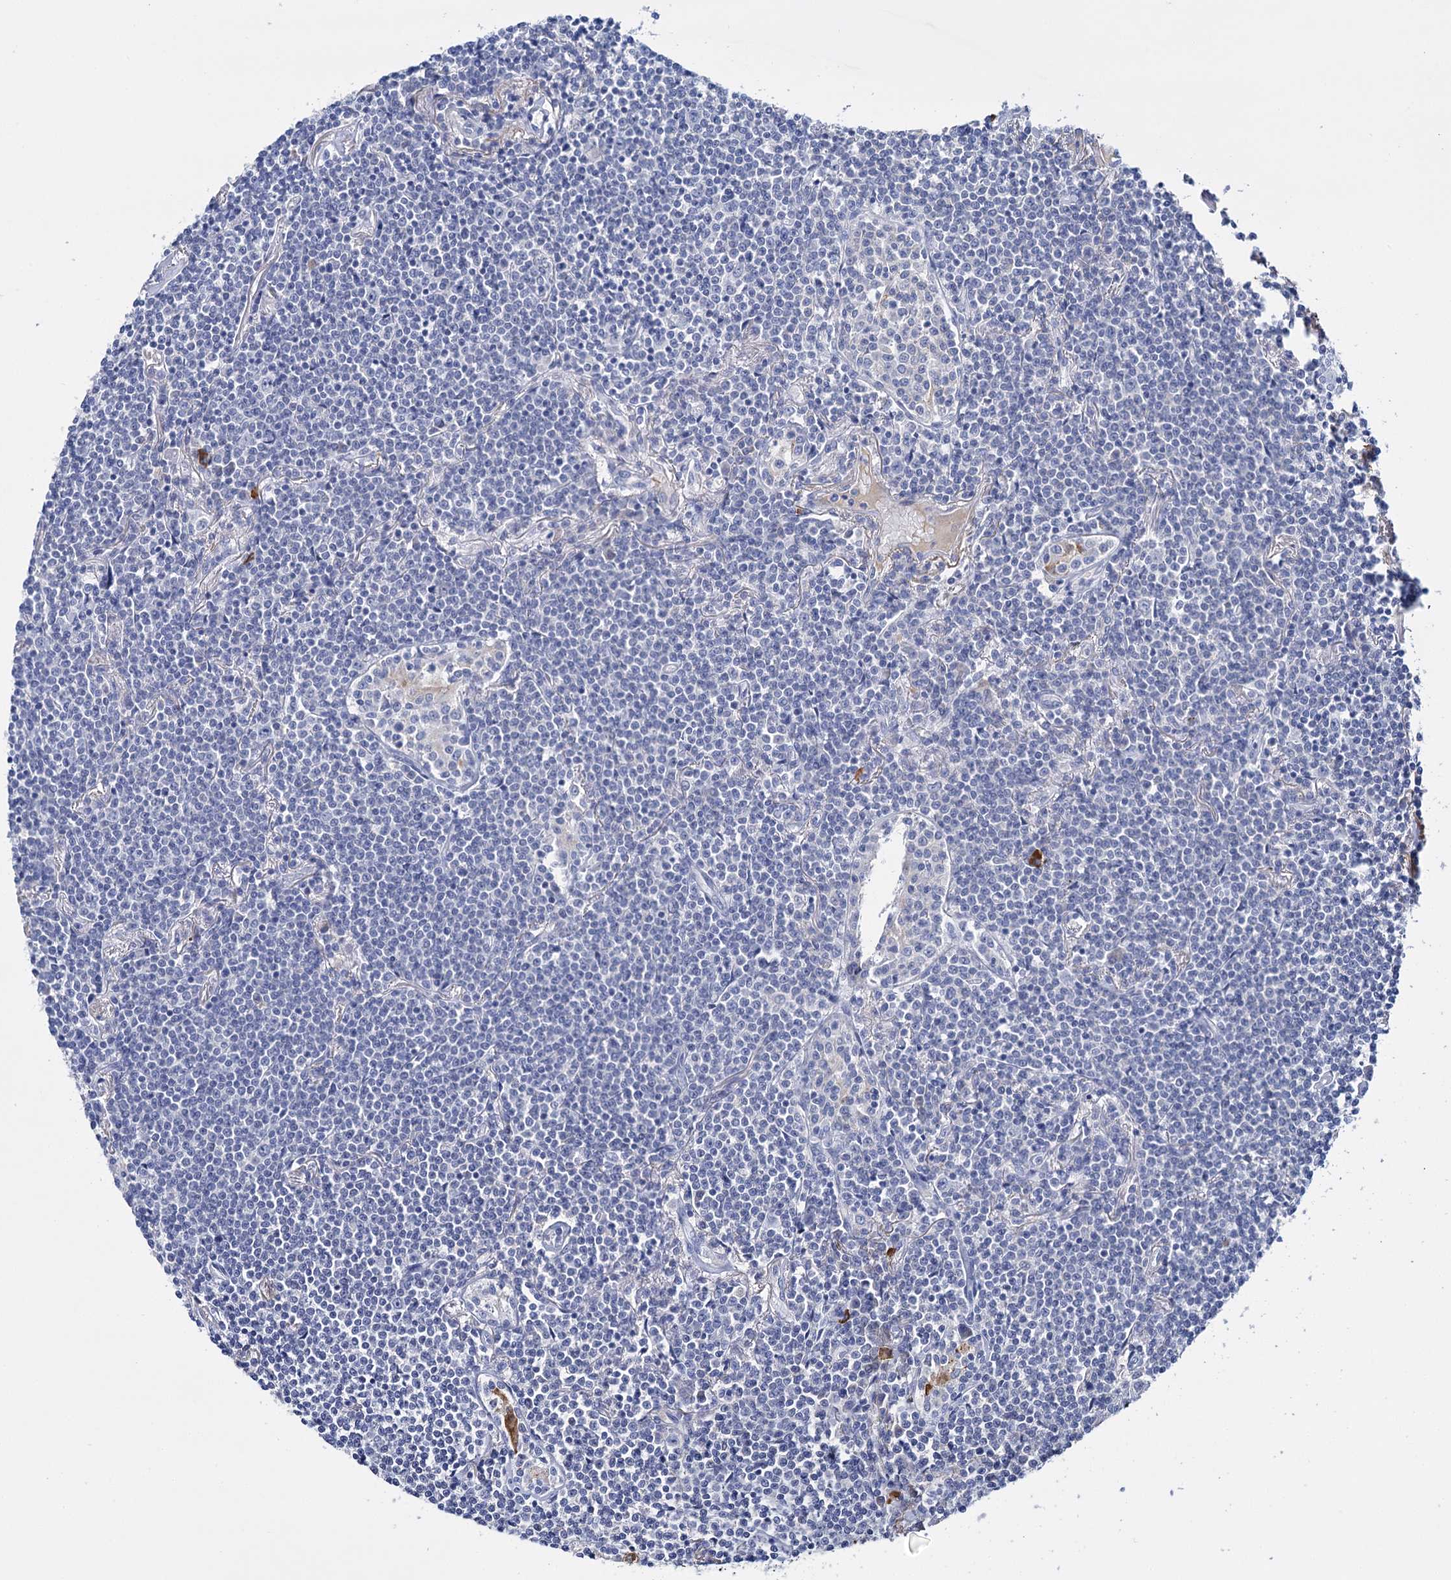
{"staining": {"intensity": "negative", "quantity": "none", "location": "none"}, "tissue": "lymphoma", "cell_type": "Tumor cells", "image_type": "cancer", "snomed": [{"axis": "morphology", "description": "Malignant lymphoma, non-Hodgkin's type, Low grade"}, {"axis": "topography", "description": "Lung"}], "caption": "Immunohistochemical staining of lymphoma exhibits no significant positivity in tumor cells.", "gene": "FBXW12", "patient": {"sex": "female", "age": 71}}